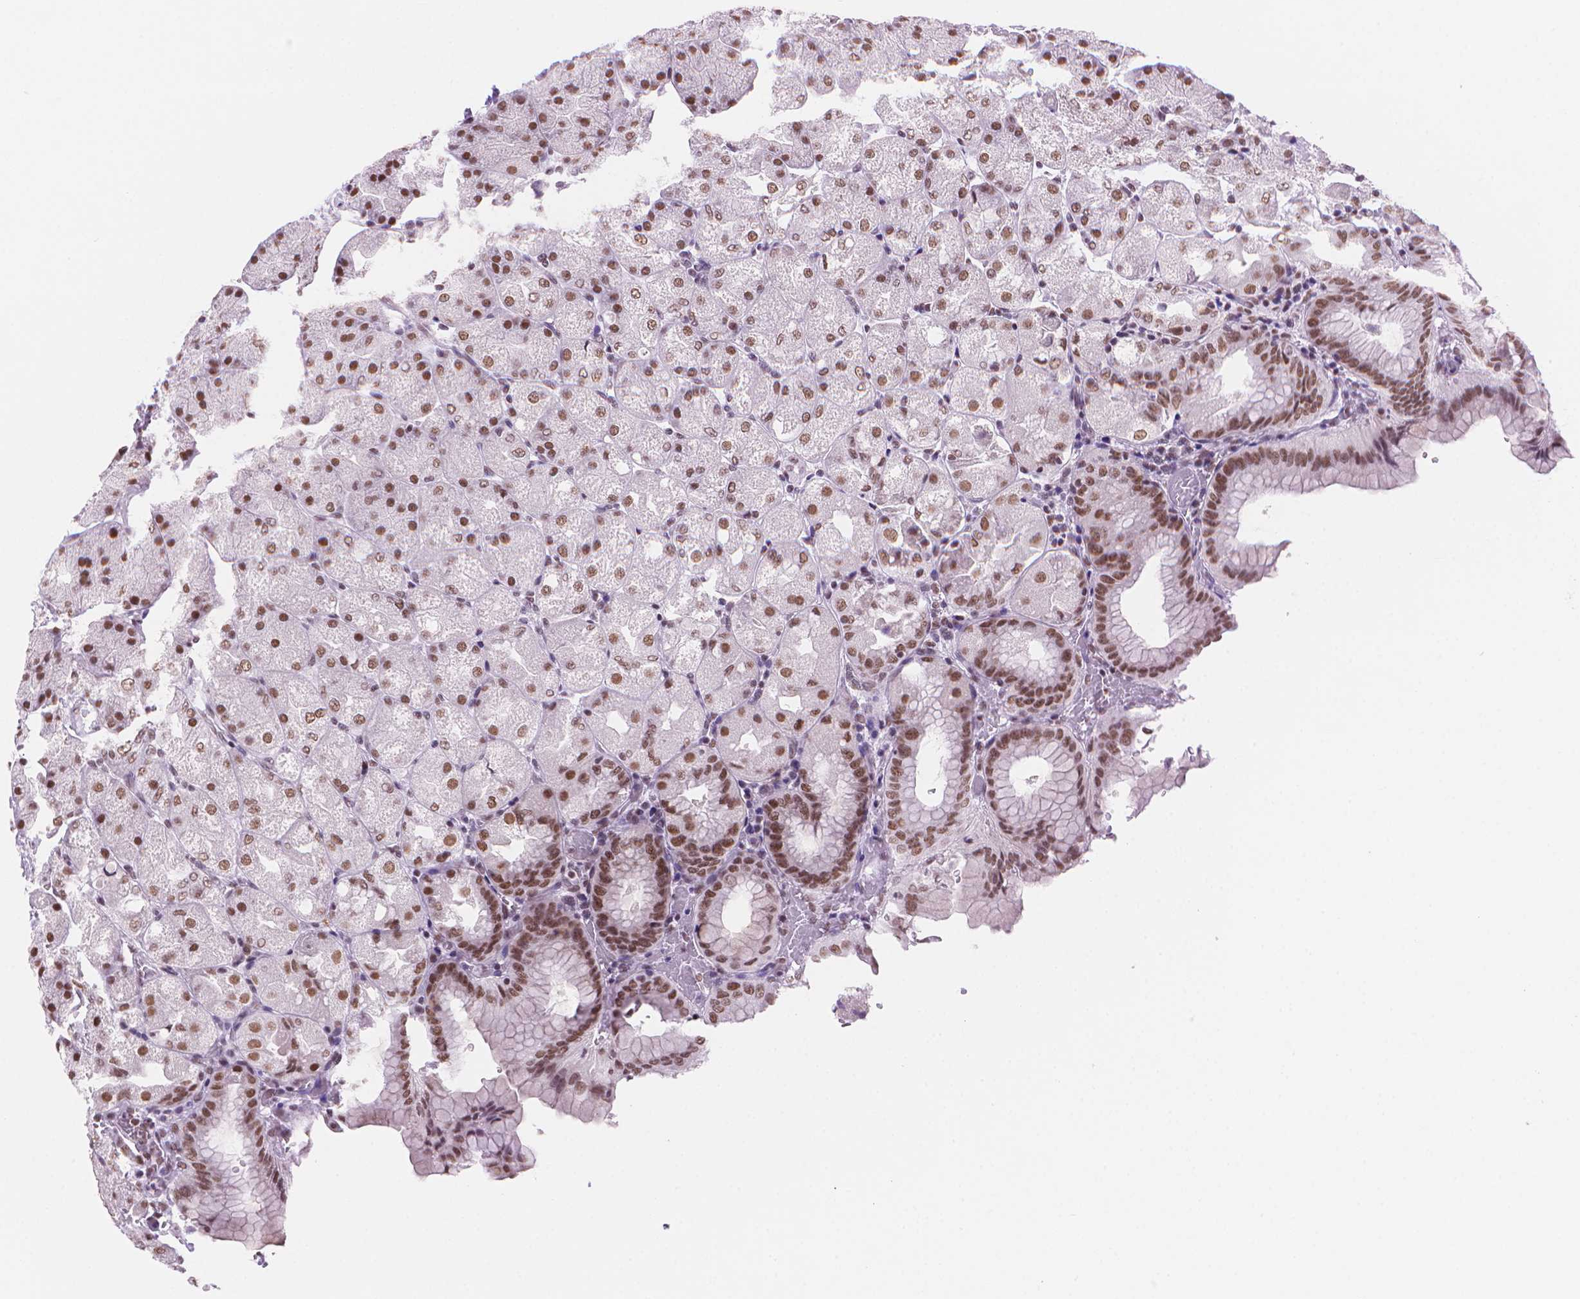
{"staining": {"intensity": "moderate", "quantity": ">75%", "location": "nuclear"}, "tissue": "stomach", "cell_type": "Glandular cells", "image_type": "normal", "snomed": [{"axis": "morphology", "description": "Normal tissue, NOS"}, {"axis": "topography", "description": "Stomach, upper"}, {"axis": "topography", "description": "Stomach"}, {"axis": "topography", "description": "Stomach, lower"}], "caption": "Glandular cells reveal medium levels of moderate nuclear staining in about >75% of cells in unremarkable human stomach.", "gene": "RPA4", "patient": {"sex": "male", "age": 62}}